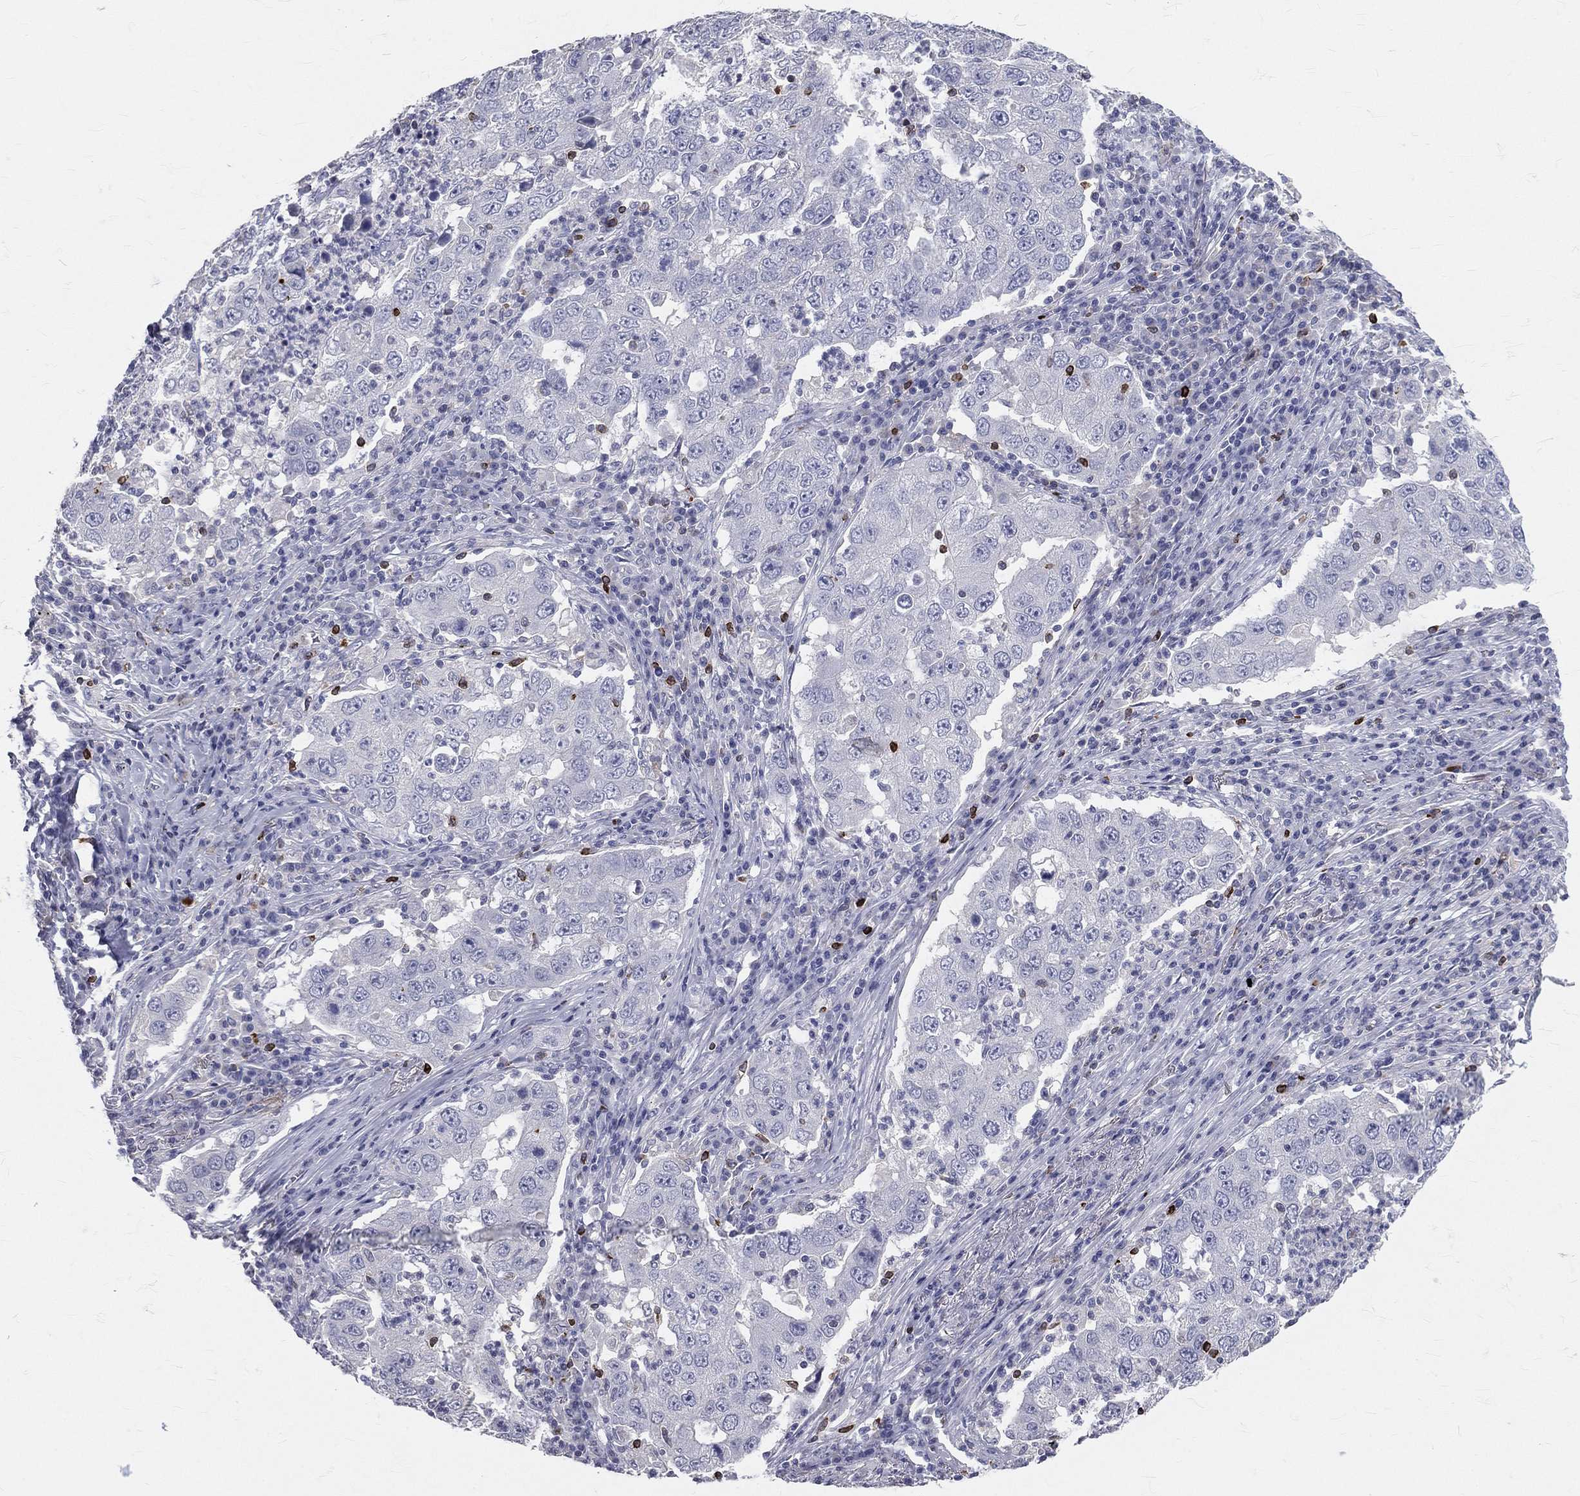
{"staining": {"intensity": "negative", "quantity": "none", "location": "none"}, "tissue": "lung cancer", "cell_type": "Tumor cells", "image_type": "cancer", "snomed": [{"axis": "morphology", "description": "Adenocarcinoma, NOS"}, {"axis": "topography", "description": "Lung"}], "caption": "The histopathology image reveals no staining of tumor cells in lung adenocarcinoma.", "gene": "CTSW", "patient": {"sex": "male", "age": 73}}